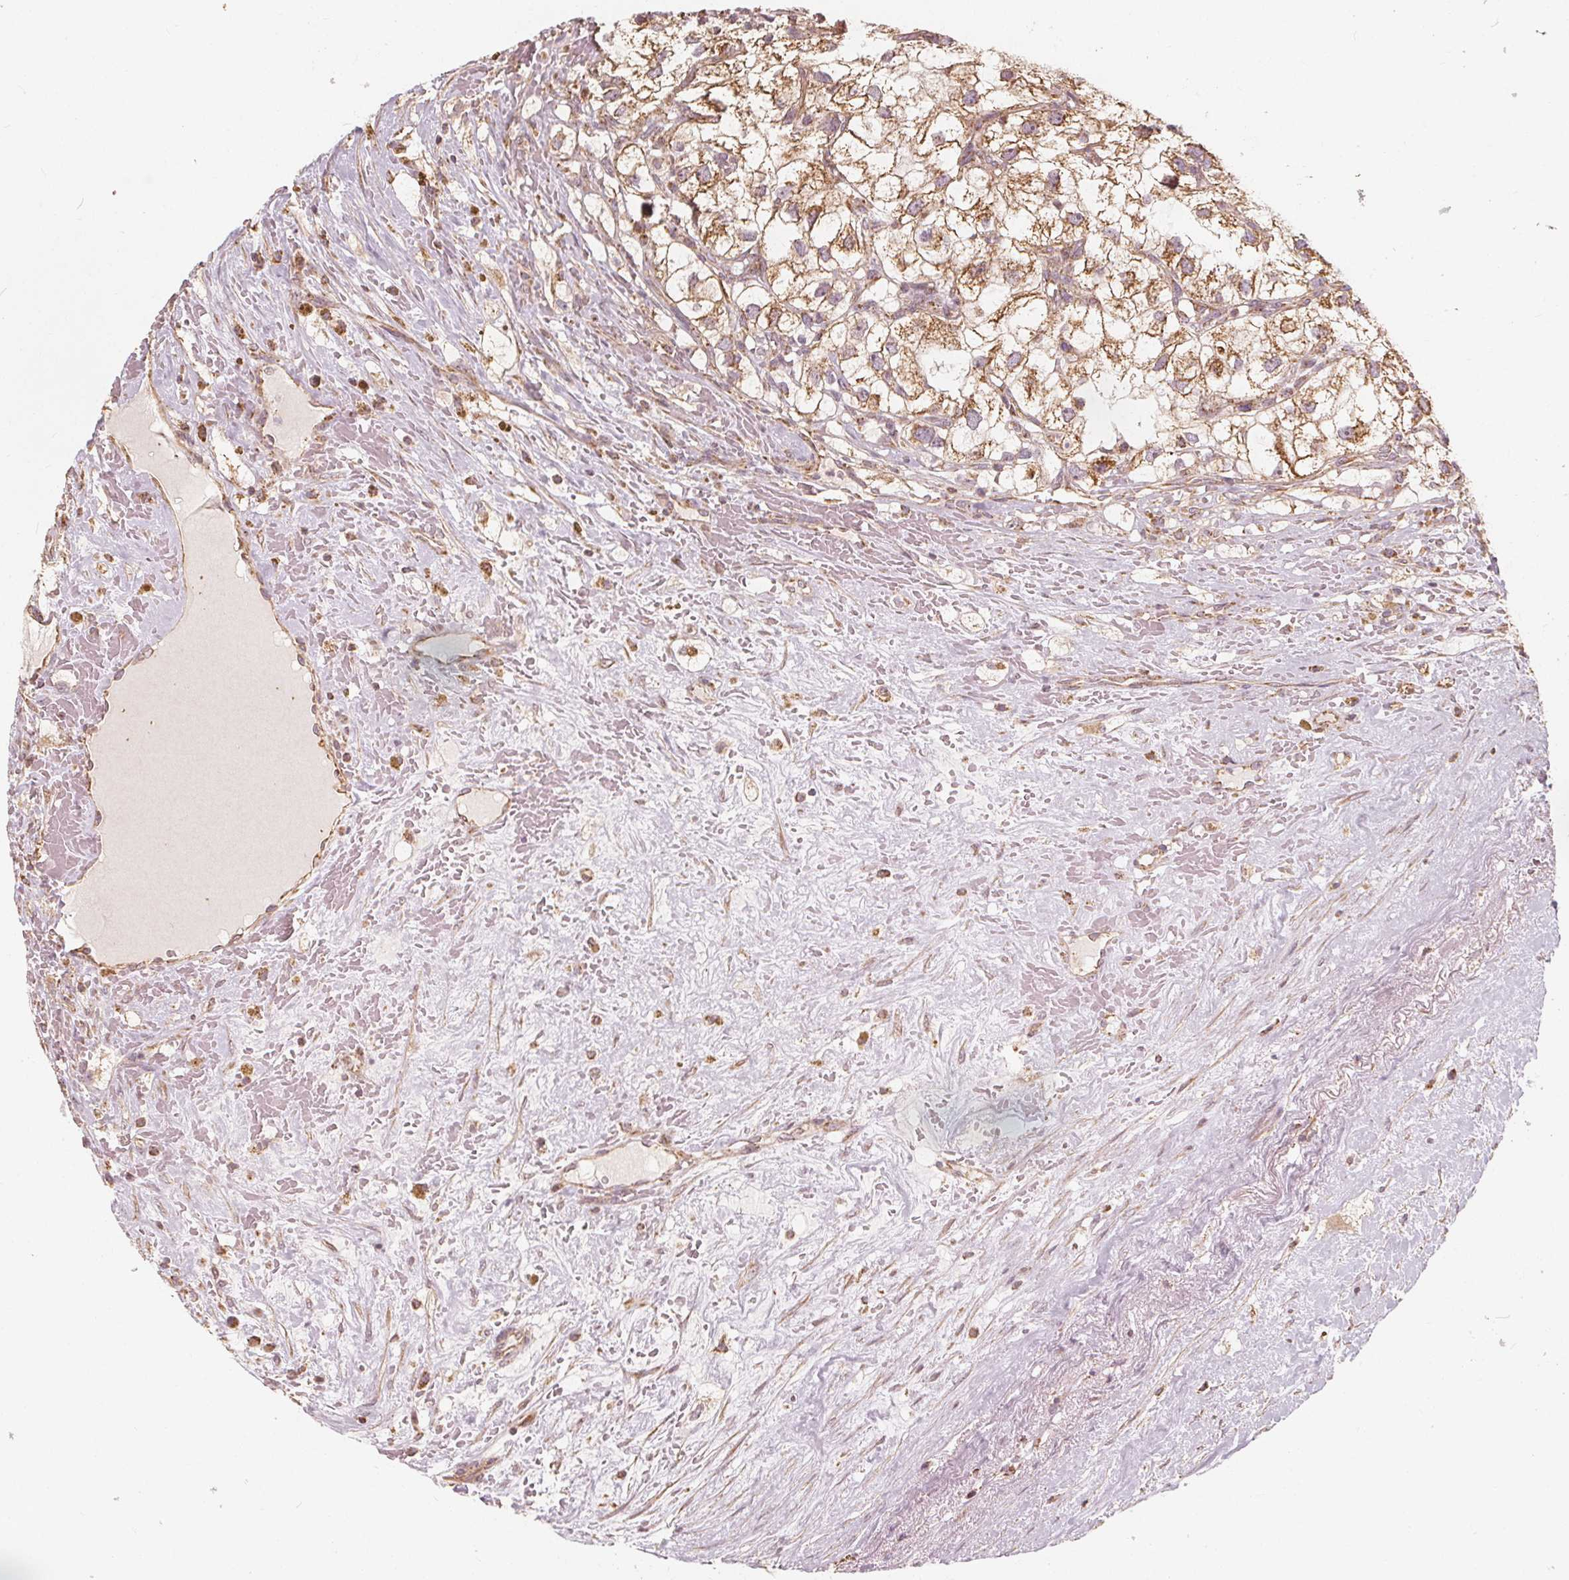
{"staining": {"intensity": "moderate", "quantity": ">75%", "location": "cytoplasmic/membranous"}, "tissue": "renal cancer", "cell_type": "Tumor cells", "image_type": "cancer", "snomed": [{"axis": "morphology", "description": "Adenocarcinoma, NOS"}, {"axis": "topography", "description": "Kidney"}], "caption": "A photomicrograph of renal cancer (adenocarcinoma) stained for a protein displays moderate cytoplasmic/membranous brown staining in tumor cells. (Stains: DAB (3,3'-diaminobenzidine) in brown, nuclei in blue, Microscopy: brightfield microscopy at high magnification).", "gene": "PEX26", "patient": {"sex": "male", "age": 59}}